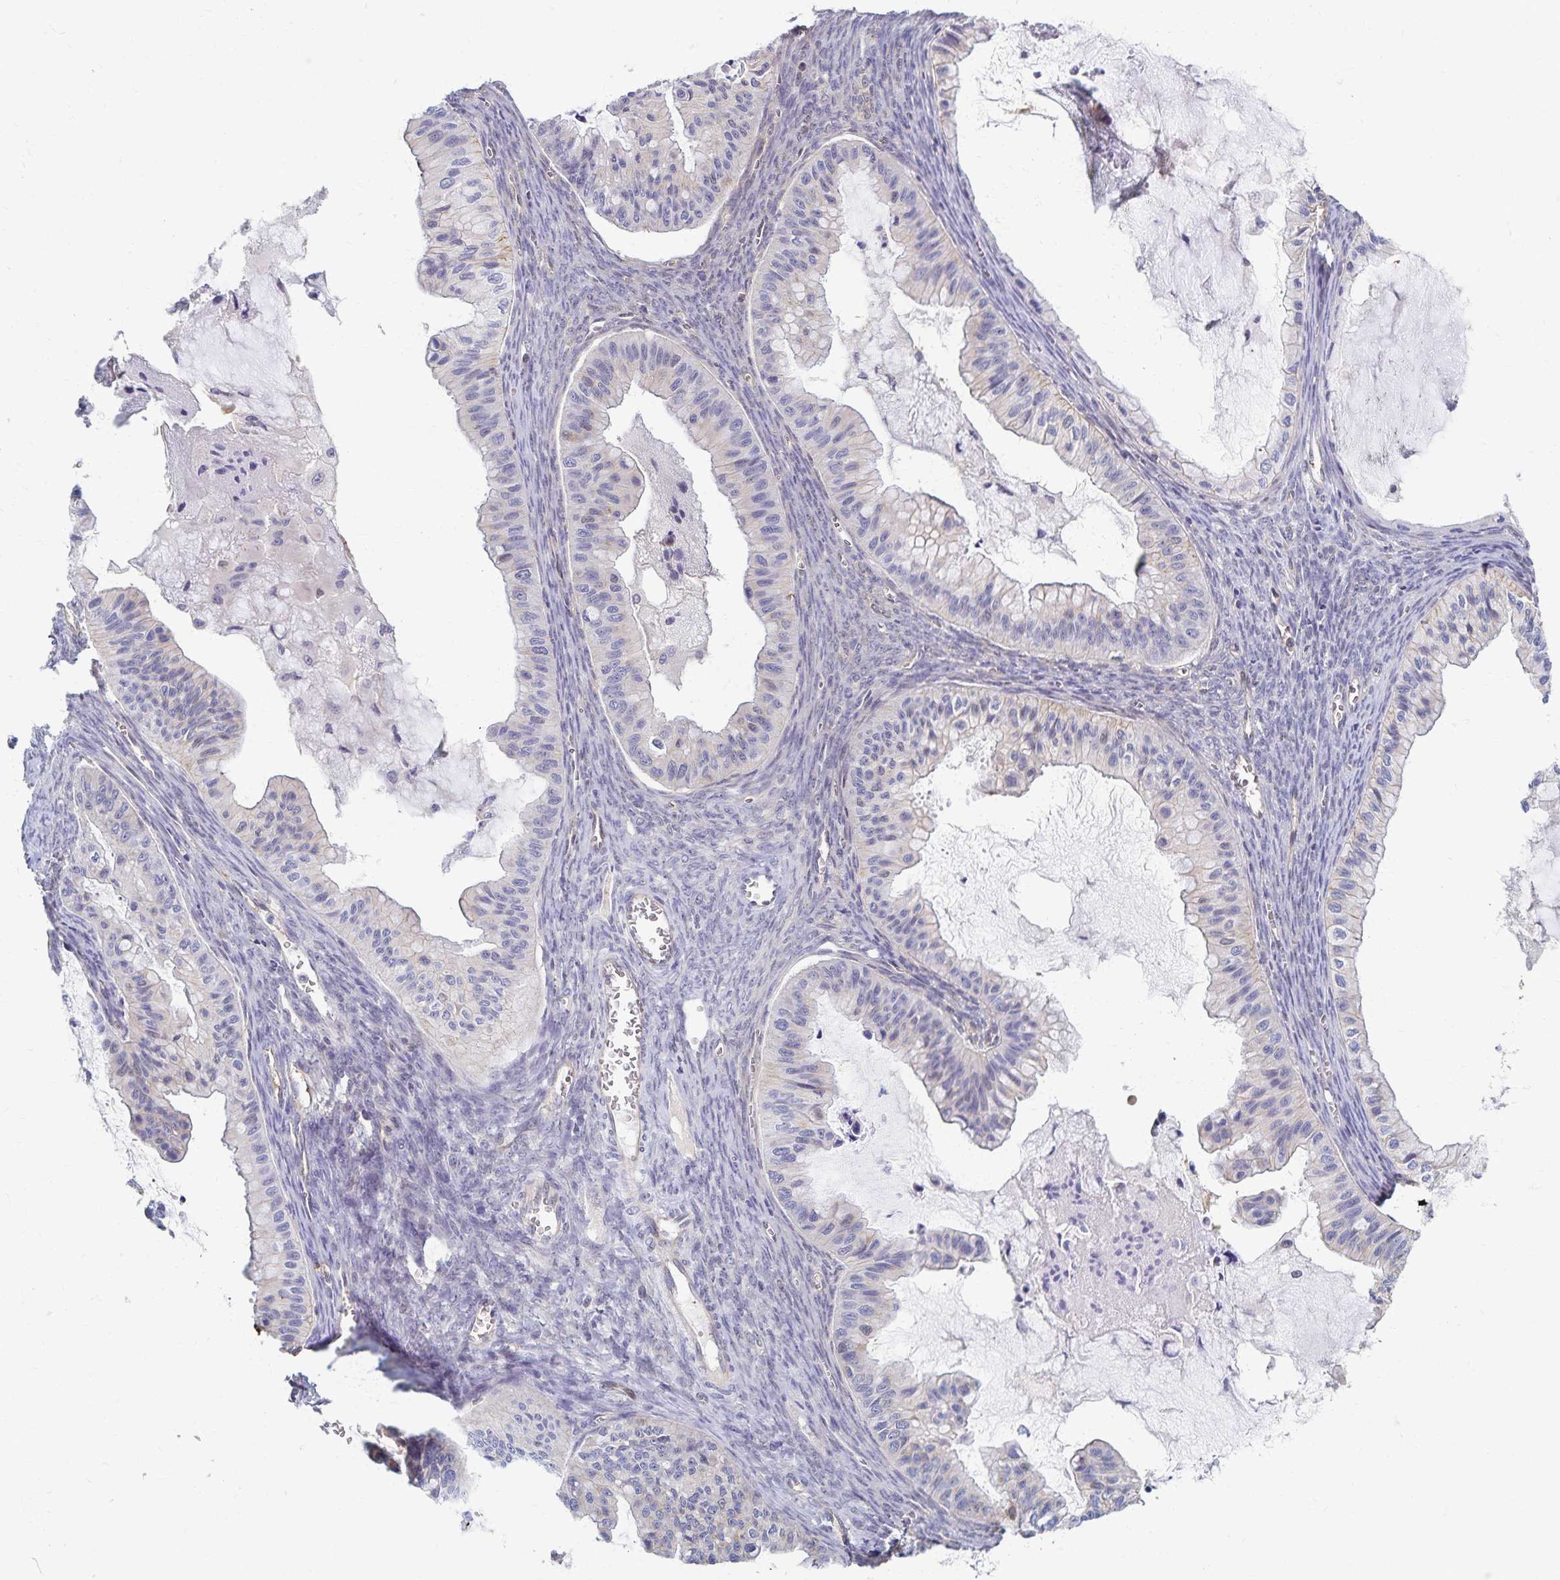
{"staining": {"intensity": "negative", "quantity": "none", "location": "none"}, "tissue": "ovarian cancer", "cell_type": "Tumor cells", "image_type": "cancer", "snomed": [{"axis": "morphology", "description": "Cystadenocarcinoma, mucinous, NOS"}, {"axis": "topography", "description": "Ovary"}], "caption": "Tumor cells show no significant protein expression in ovarian cancer (mucinous cystadenocarcinoma).", "gene": "RAB9B", "patient": {"sex": "female", "age": 72}}